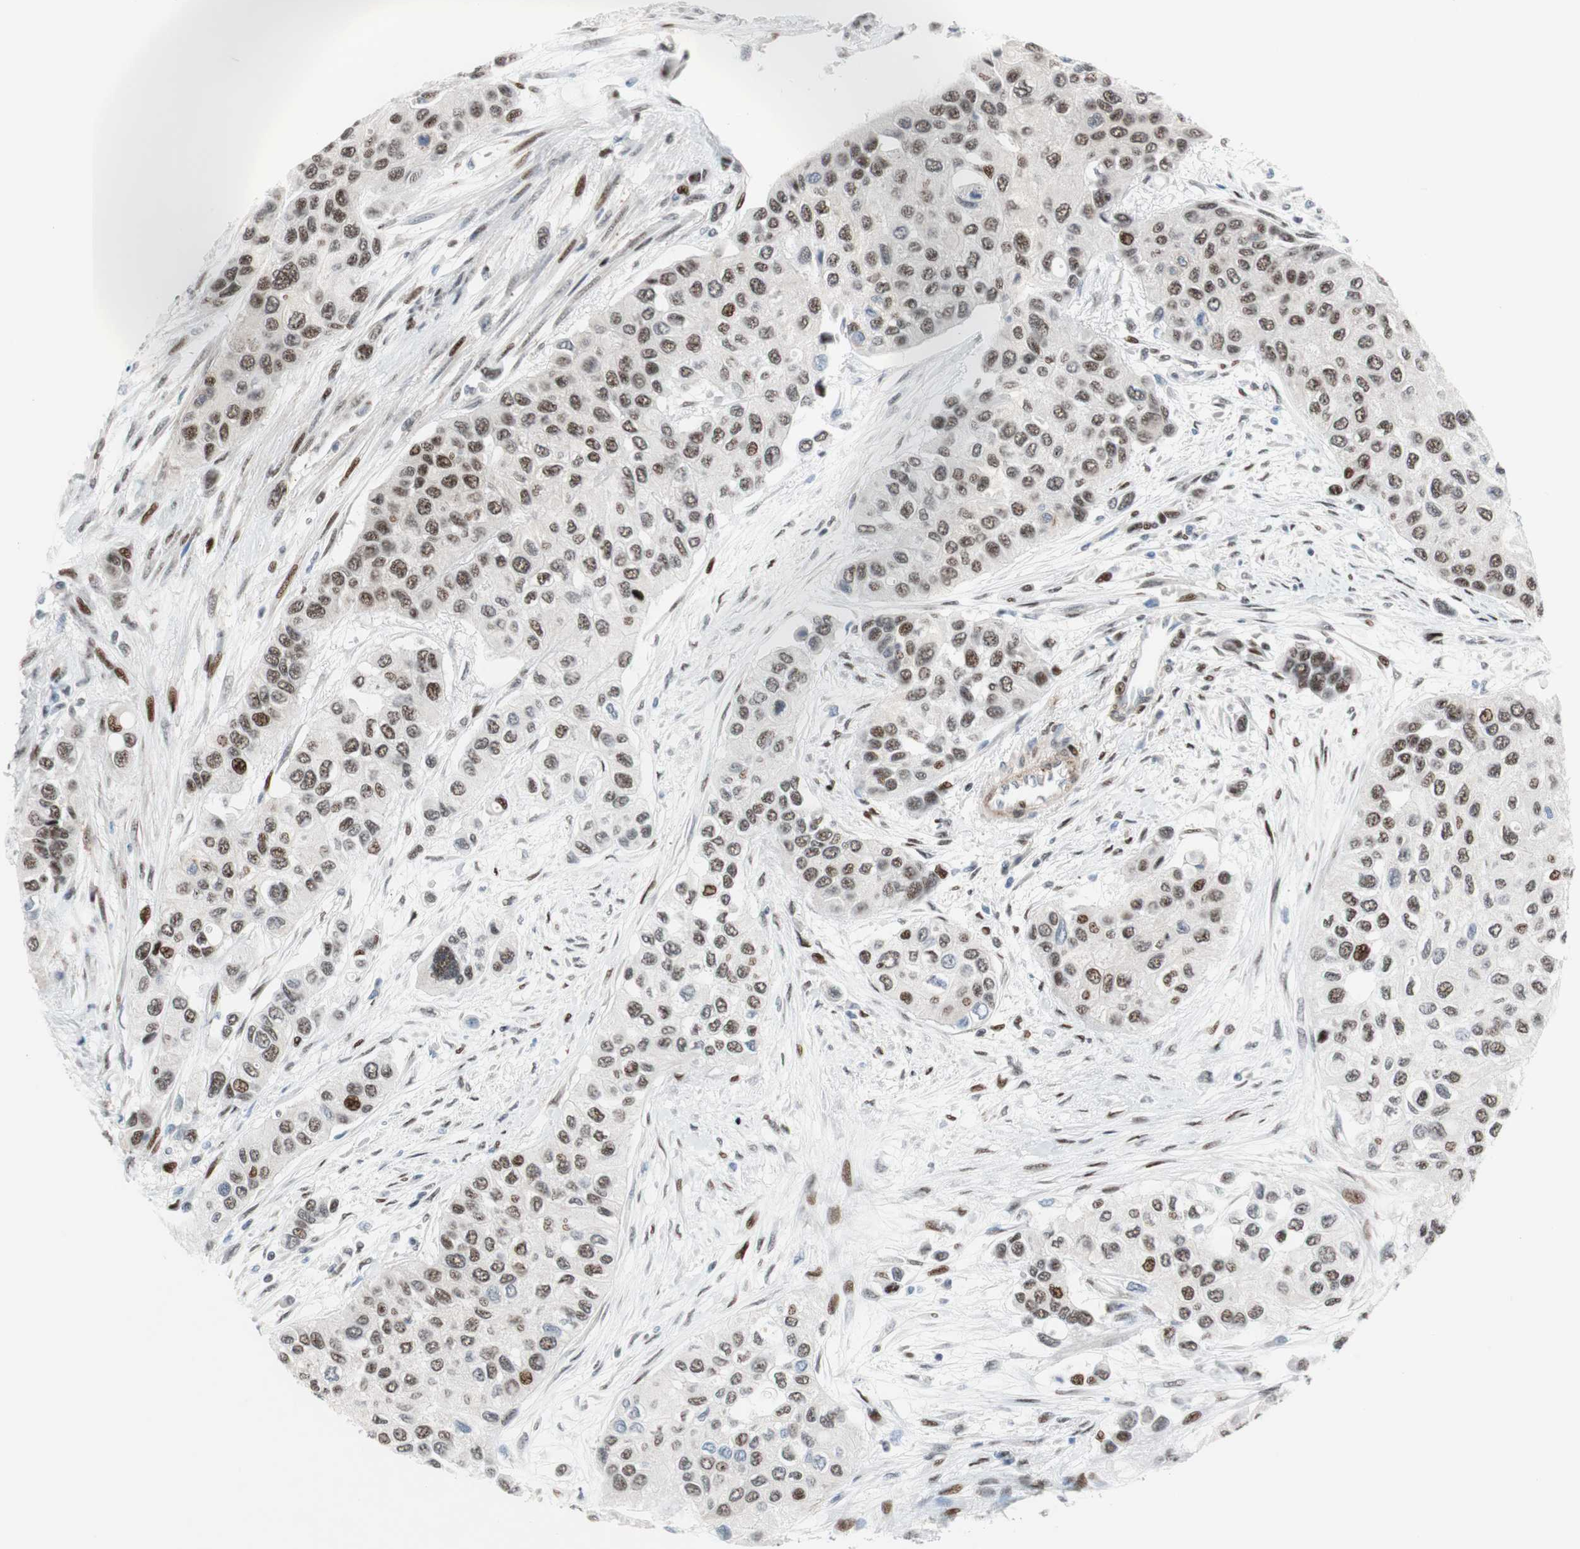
{"staining": {"intensity": "moderate", "quantity": "25%-75%", "location": "nuclear"}, "tissue": "urothelial cancer", "cell_type": "Tumor cells", "image_type": "cancer", "snomed": [{"axis": "morphology", "description": "Urothelial carcinoma, High grade"}, {"axis": "topography", "description": "Urinary bladder"}], "caption": "Immunohistochemistry (DAB (3,3'-diaminobenzidine)) staining of human high-grade urothelial carcinoma exhibits moderate nuclear protein expression in approximately 25%-75% of tumor cells. Nuclei are stained in blue.", "gene": "FBXO44", "patient": {"sex": "female", "age": 56}}